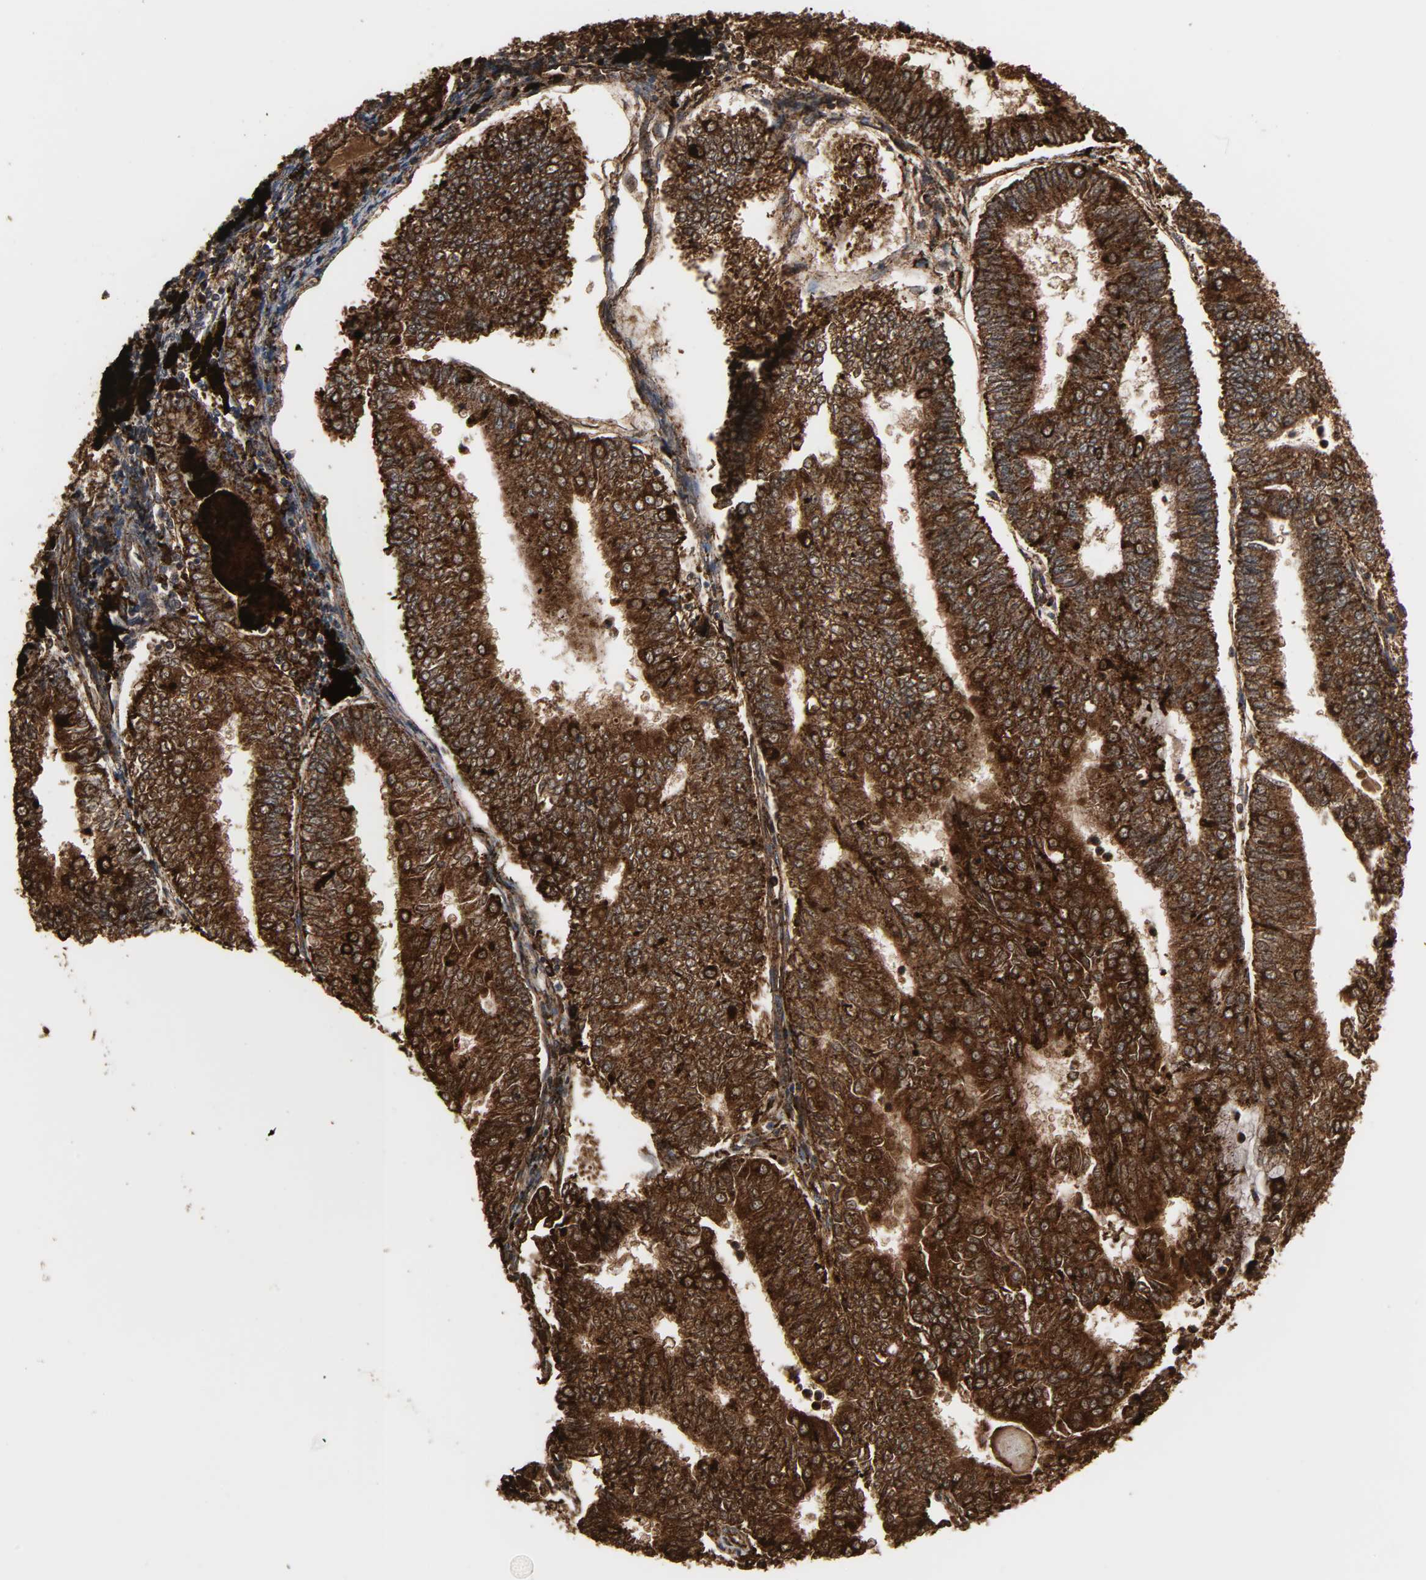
{"staining": {"intensity": "strong", "quantity": ">75%", "location": "cytoplasmic/membranous"}, "tissue": "endometrial cancer", "cell_type": "Tumor cells", "image_type": "cancer", "snomed": [{"axis": "morphology", "description": "Adenocarcinoma, NOS"}, {"axis": "topography", "description": "Endometrium"}], "caption": "This photomicrograph demonstrates immunohistochemistry staining of endometrial adenocarcinoma, with high strong cytoplasmic/membranous staining in about >75% of tumor cells.", "gene": "PSAP", "patient": {"sex": "female", "age": 59}}